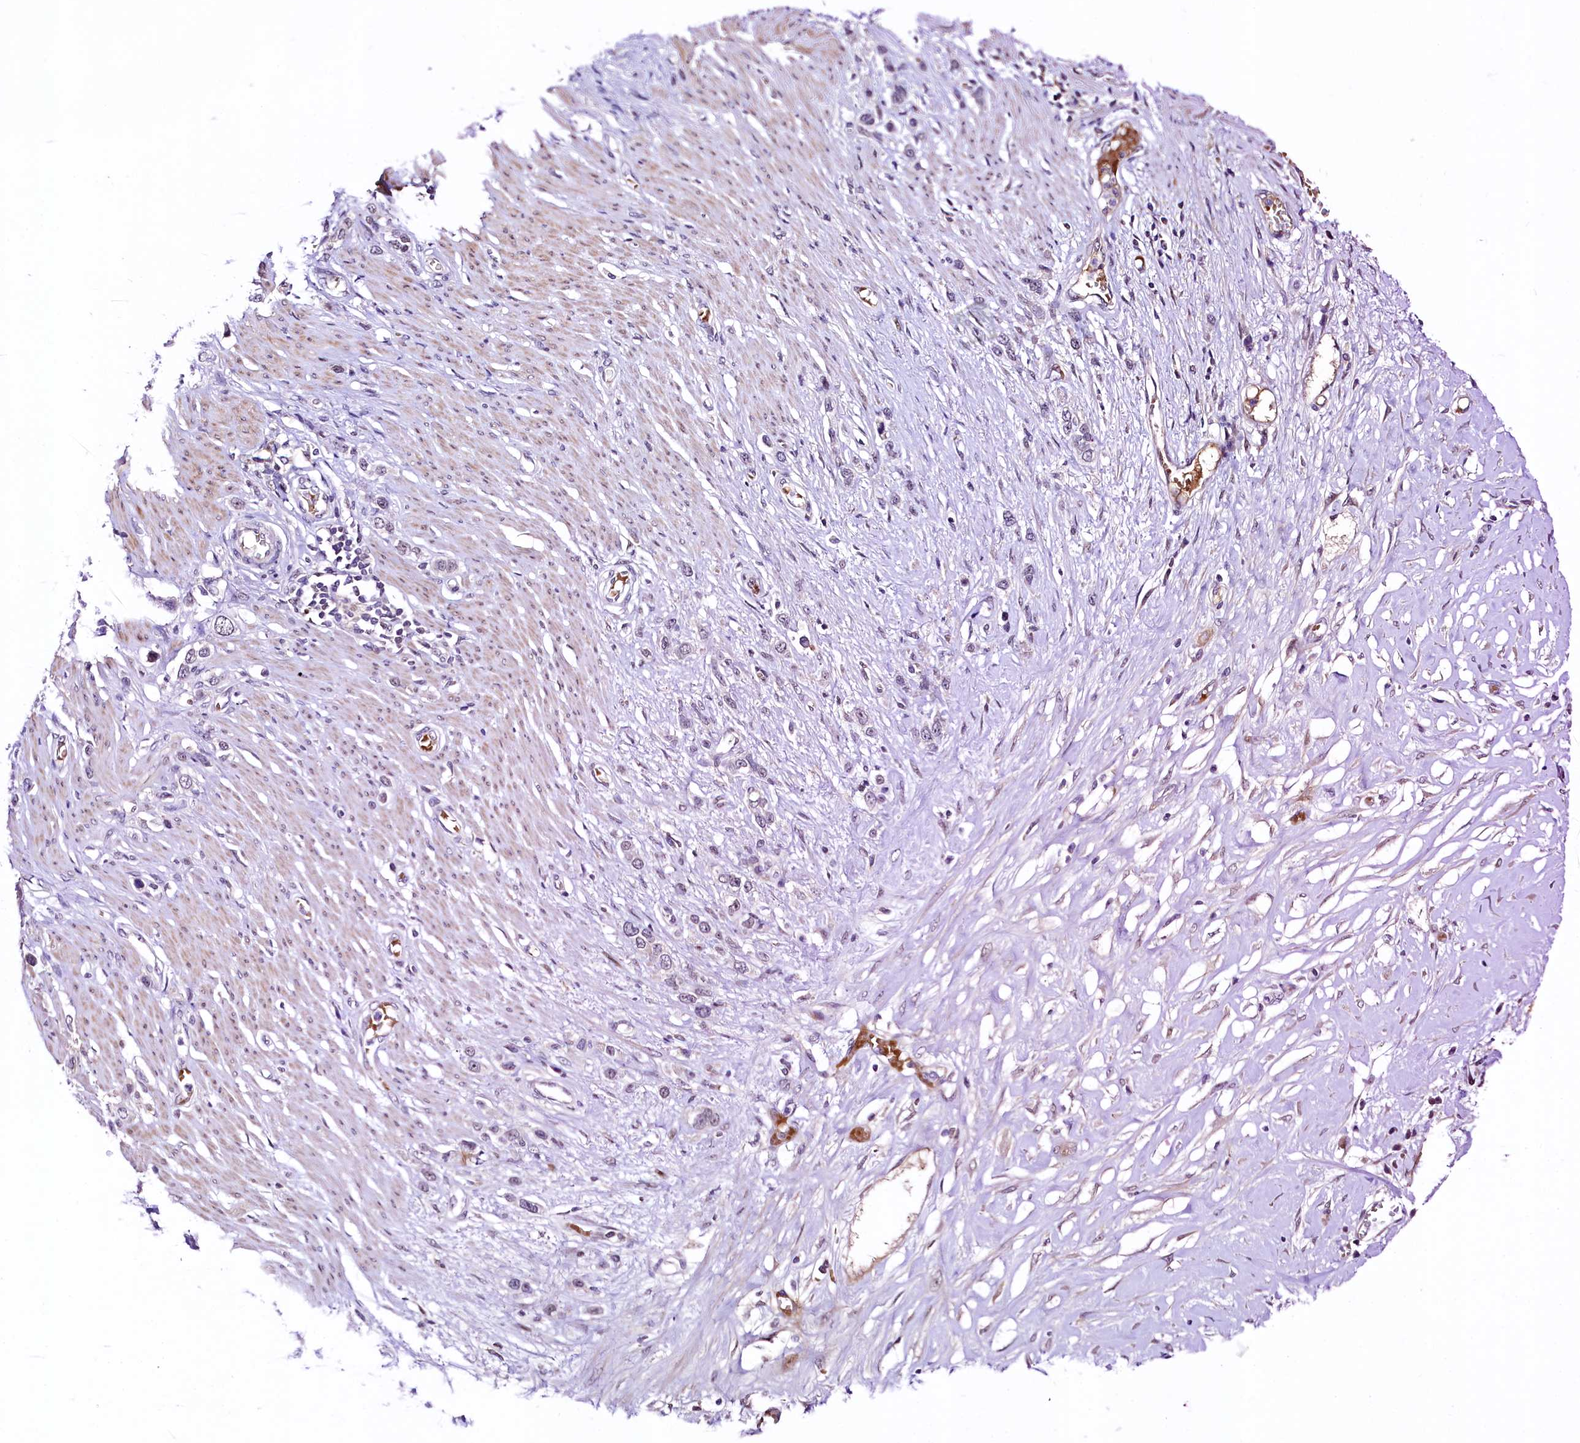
{"staining": {"intensity": "negative", "quantity": "none", "location": "none"}, "tissue": "stomach cancer", "cell_type": "Tumor cells", "image_type": "cancer", "snomed": [{"axis": "morphology", "description": "Adenocarcinoma, NOS"}, {"axis": "morphology", "description": "Adenocarcinoma, High grade"}, {"axis": "topography", "description": "Stomach, upper"}, {"axis": "topography", "description": "Stomach, lower"}], "caption": "This image is of stomach cancer stained with immunohistochemistry (IHC) to label a protein in brown with the nuclei are counter-stained blue. There is no positivity in tumor cells.", "gene": "LEUTX", "patient": {"sex": "female", "age": 65}}